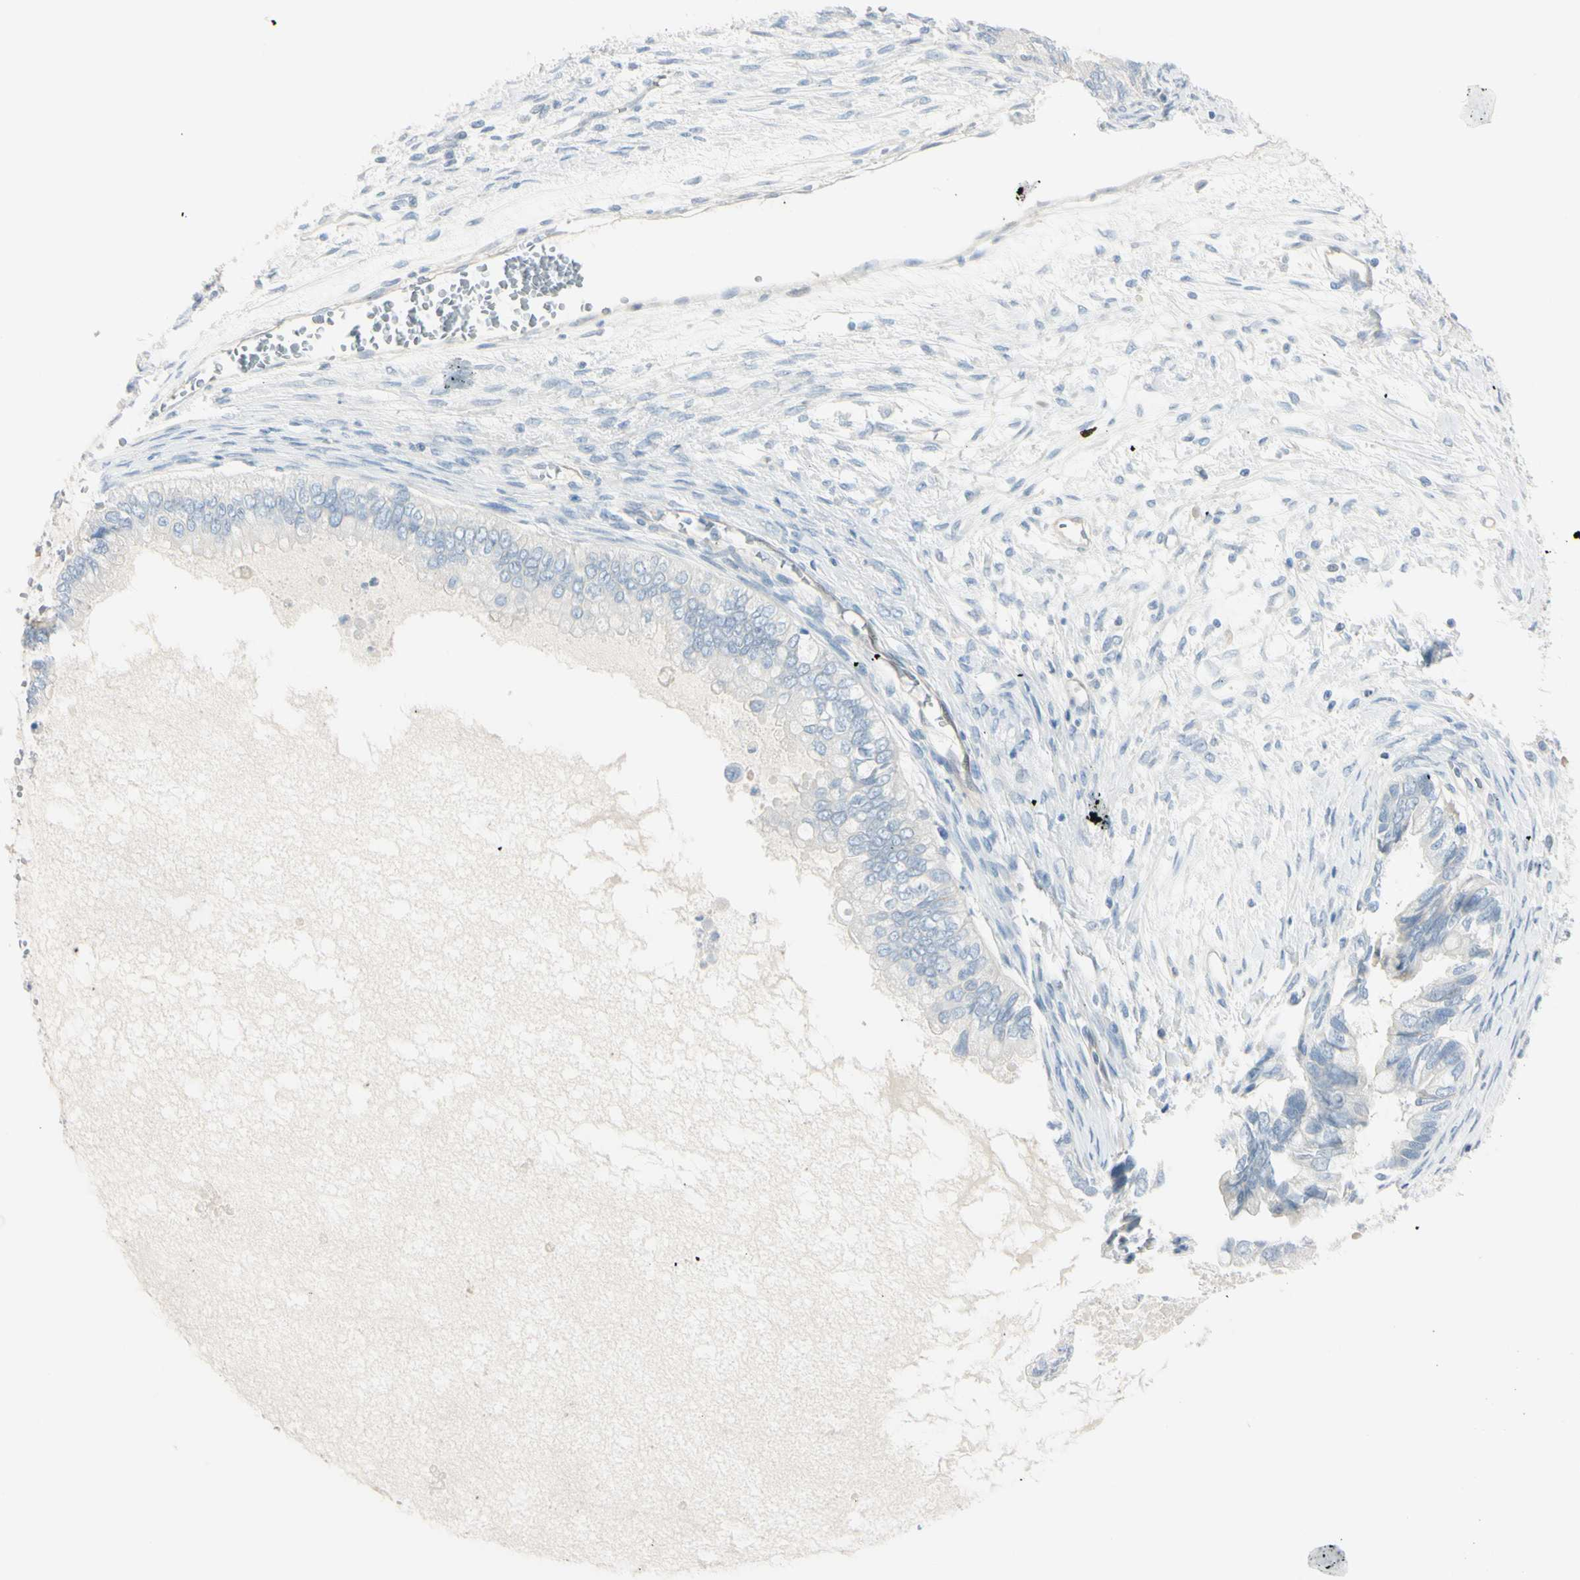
{"staining": {"intensity": "negative", "quantity": "none", "location": "none"}, "tissue": "ovarian cancer", "cell_type": "Tumor cells", "image_type": "cancer", "snomed": [{"axis": "morphology", "description": "Cystadenocarcinoma, mucinous, NOS"}, {"axis": "topography", "description": "Ovary"}], "caption": "IHC of human mucinous cystadenocarcinoma (ovarian) reveals no staining in tumor cells.", "gene": "ASB9", "patient": {"sex": "female", "age": 80}}